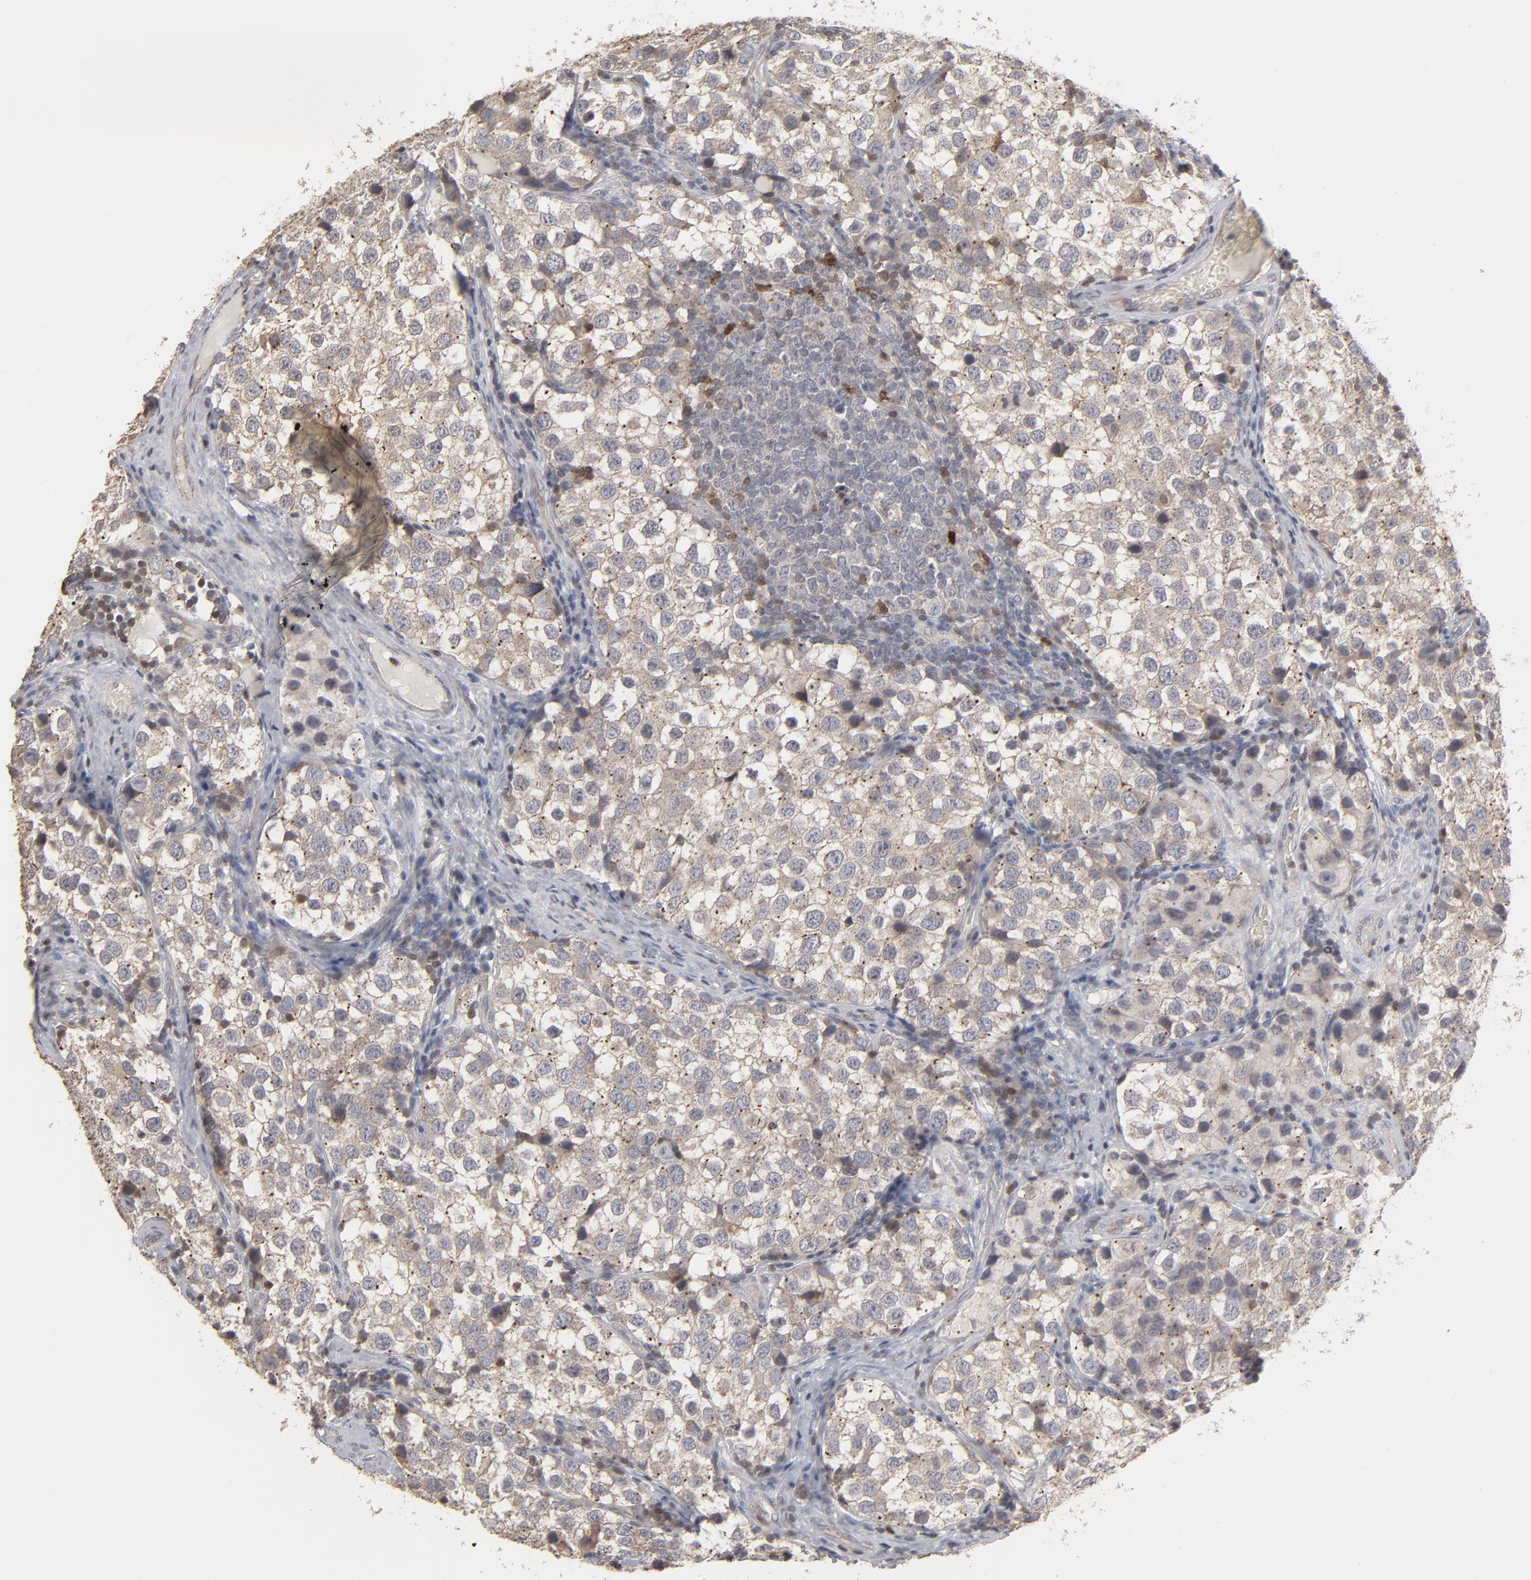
{"staining": {"intensity": "moderate", "quantity": ">75%", "location": "cytoplasmic/membranous"}, "tissue": "testis cancer", "cell_type": "Tumor cells", "image_type": "cancer", "snomed": [{"axis": "morphology", "description": "Seminoma, NOS"}, {"axis": "topography", "description": "Testis"}], "caption": "Human seminoma (testis) stained with a brown dye displays moderate cytoplasmic/membranous positive positivity in approximately >75% of tumor cells.", "gene": "STAT4", "patient": {"sex": "male", "age": 39}}